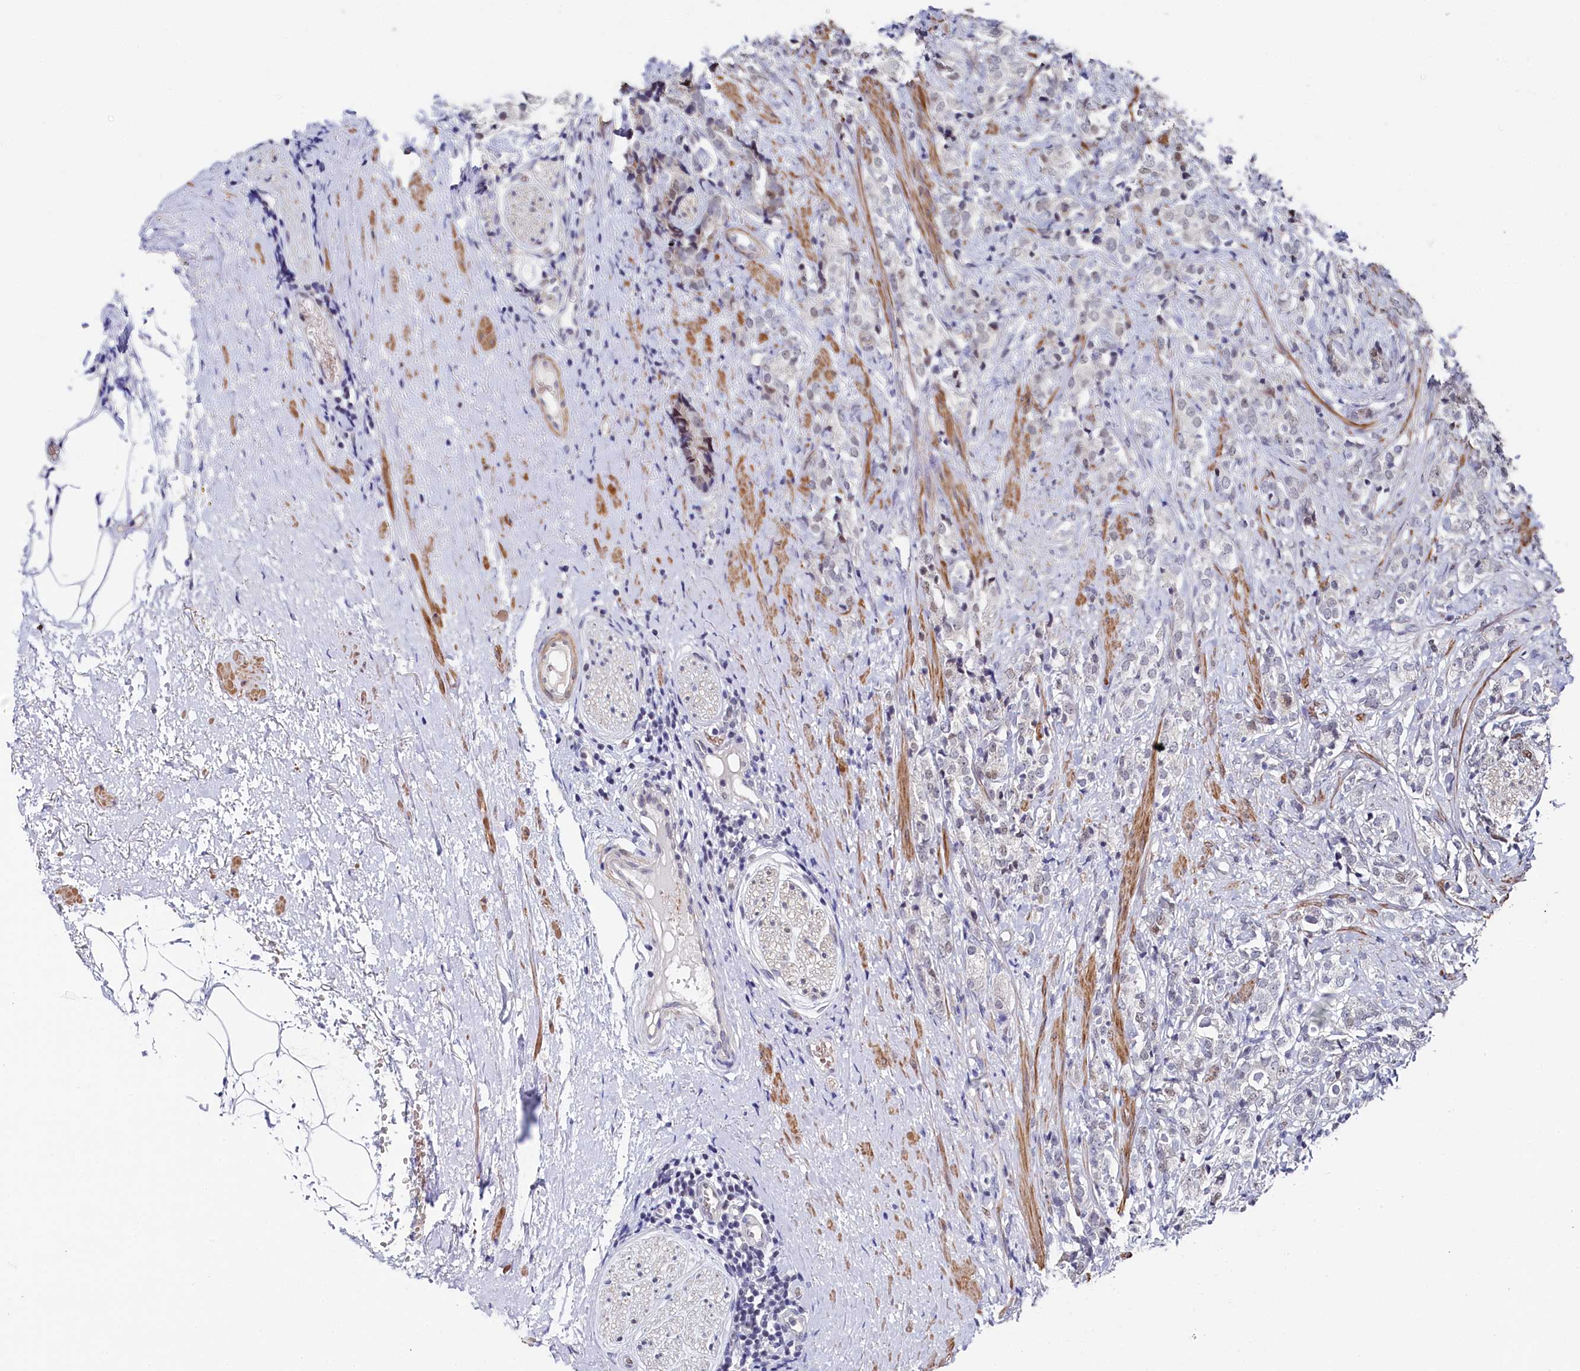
{"staining": {"intensity": "negative", "quantity": "none", "location": "none"}, "tissue": "prostate cancer", "cell_type": "Tumor cells", "image_type": "cancer", "snomed": [{"axis": "morphology", "description": "Adenocarcinoma, High grade"}, {"axis": "topography", "description": "Prostate"}], "caption": "This is an immunohistochemistry (IHC) image of human prostate cancer (adenocarcinoma (high-grade)). There is no positivity in tumor cells.", "gene": "TIGD4", "patient": {"sex": "male", "age": 69}}